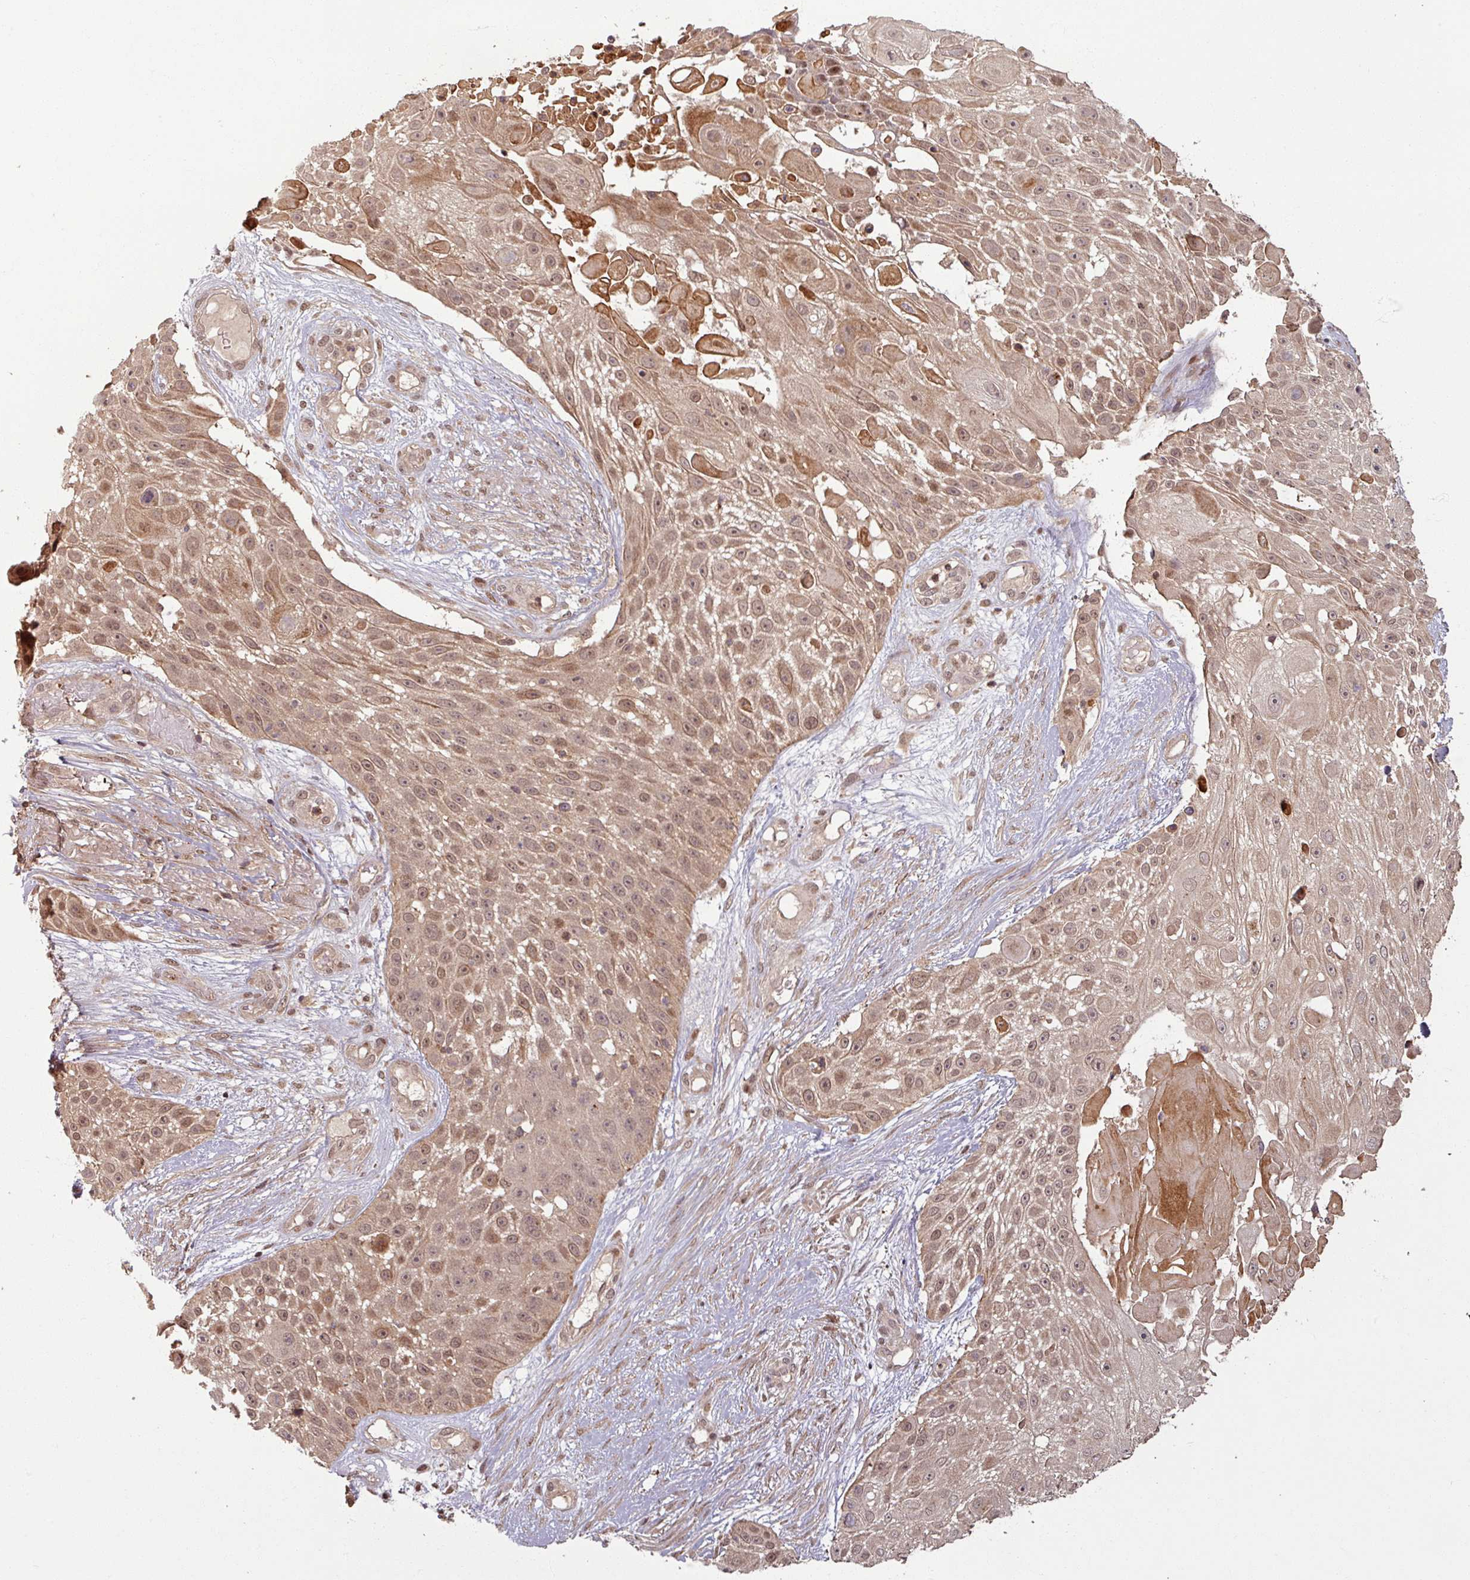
{"staining": {"intensity": "moderate", "quantity": ">75%", "location": "cytoplasmic/membranous,nuclear"}, "tissue": "skin cancer", "cell_type": "Tumor cells", "image_type": "cancer", "snomed": [{"axis": "morphology", "description": "Squamous cell carcinoma, NOS"}, {"axis": "topography", "description": "Skin"}], "caption": "The micrograph exhibits immunohistochemical staining of skin cancer. There is moderate cytoplasmic/membranous and nuclear expression is present in approximately >75% of tumor cells.", "gene": "OR6B1", "patient": {"sex": "female", "age": 86}}